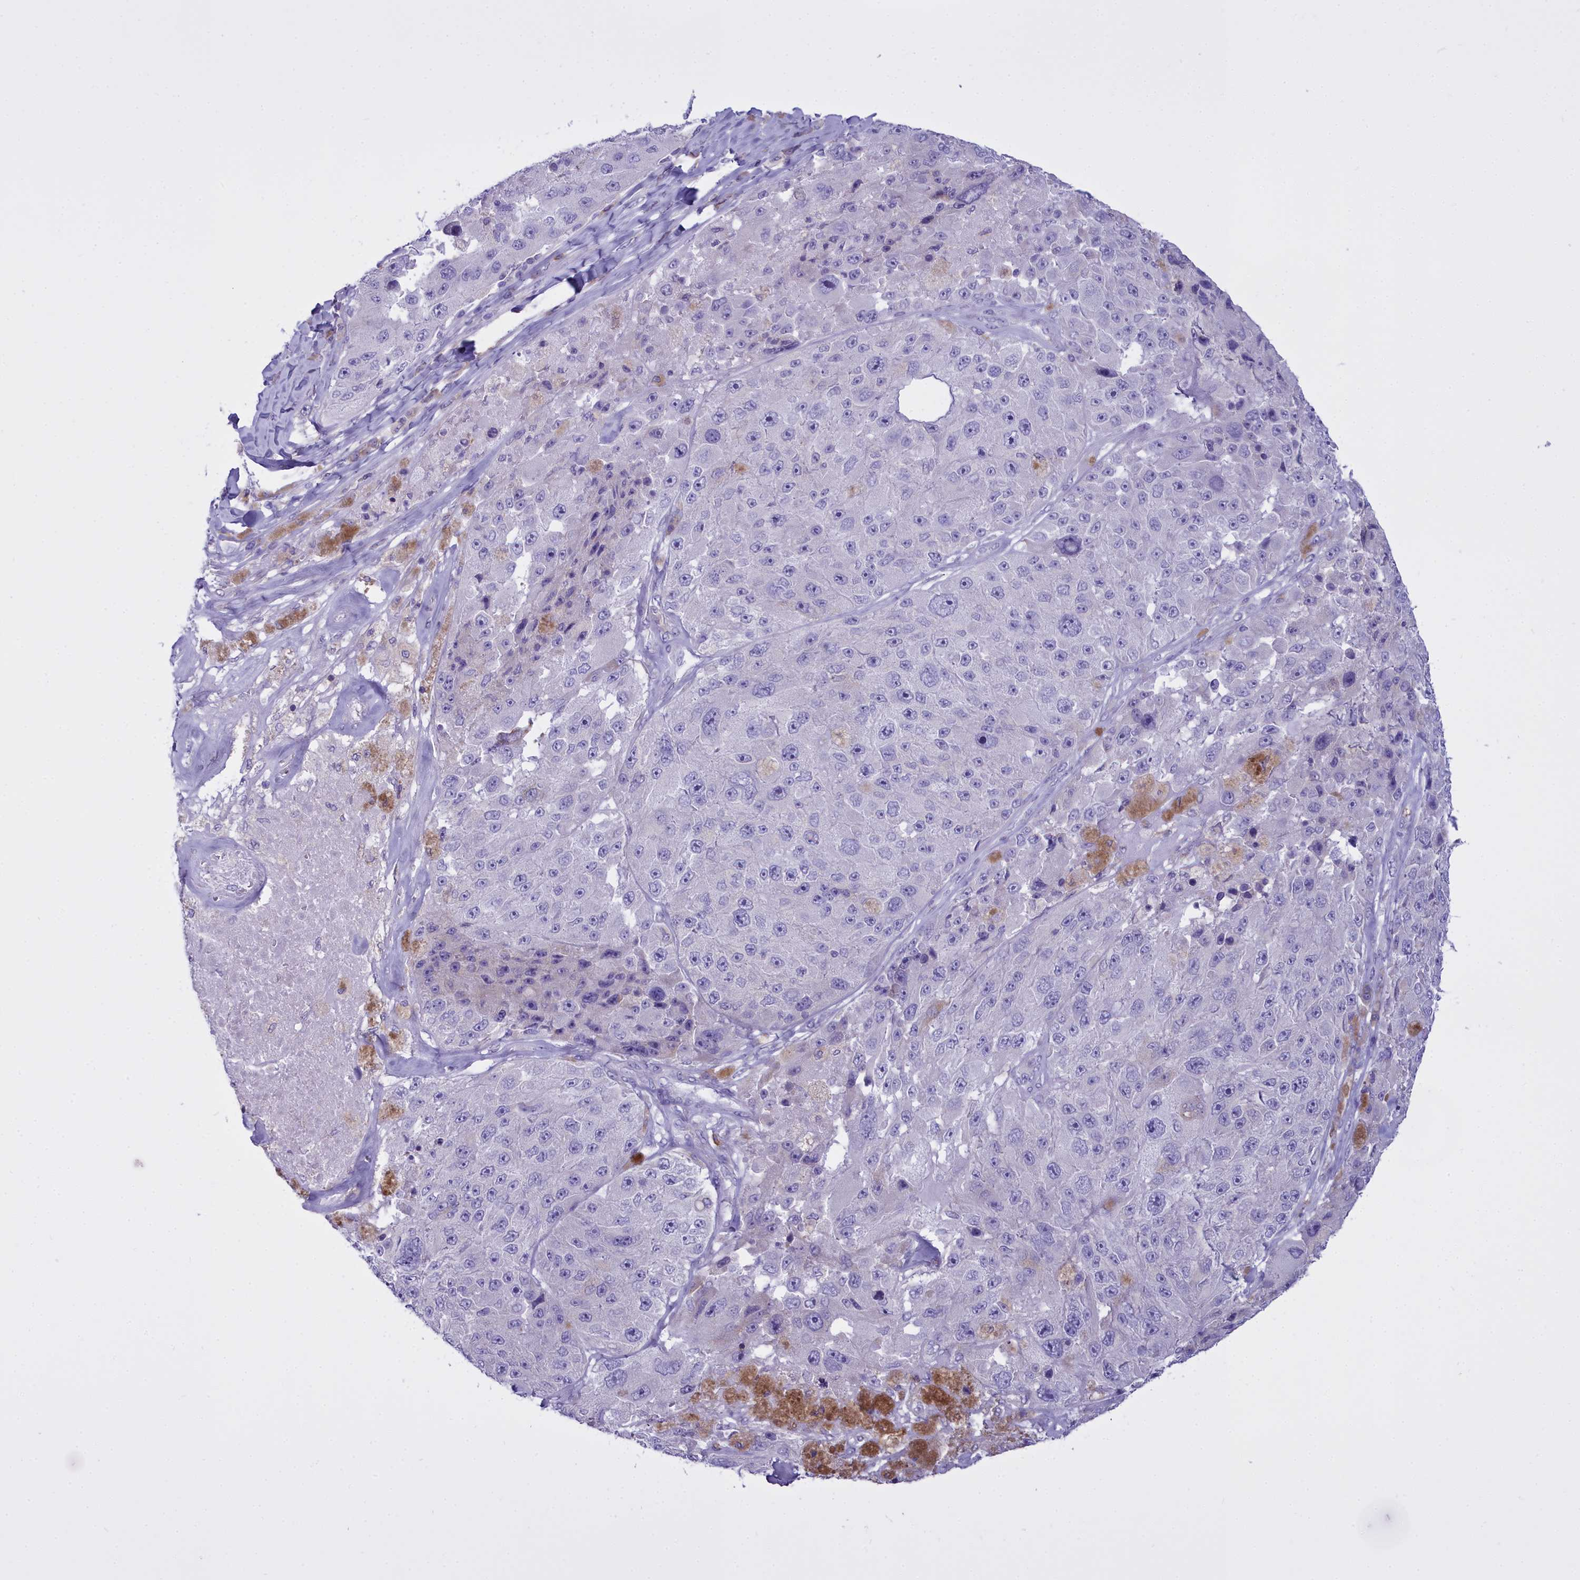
{"staining": {"intensity": "negative", "quantity": "none", "location": "none"}, "tissue": "melanoma", "cell_type": "Tumor cells", "image_type": "cancer", "snomed": [{"axis": "morphology", "description": "Malignant melanoma, Metastatic site"}, {"axis": "topography", "description": "Lymph node"}], "caption": "Tumor cells show no significant expression in malignant melanoma (metastatic site).", "gene": "CD5", "patient": {"sex": "male", "age": 62}}